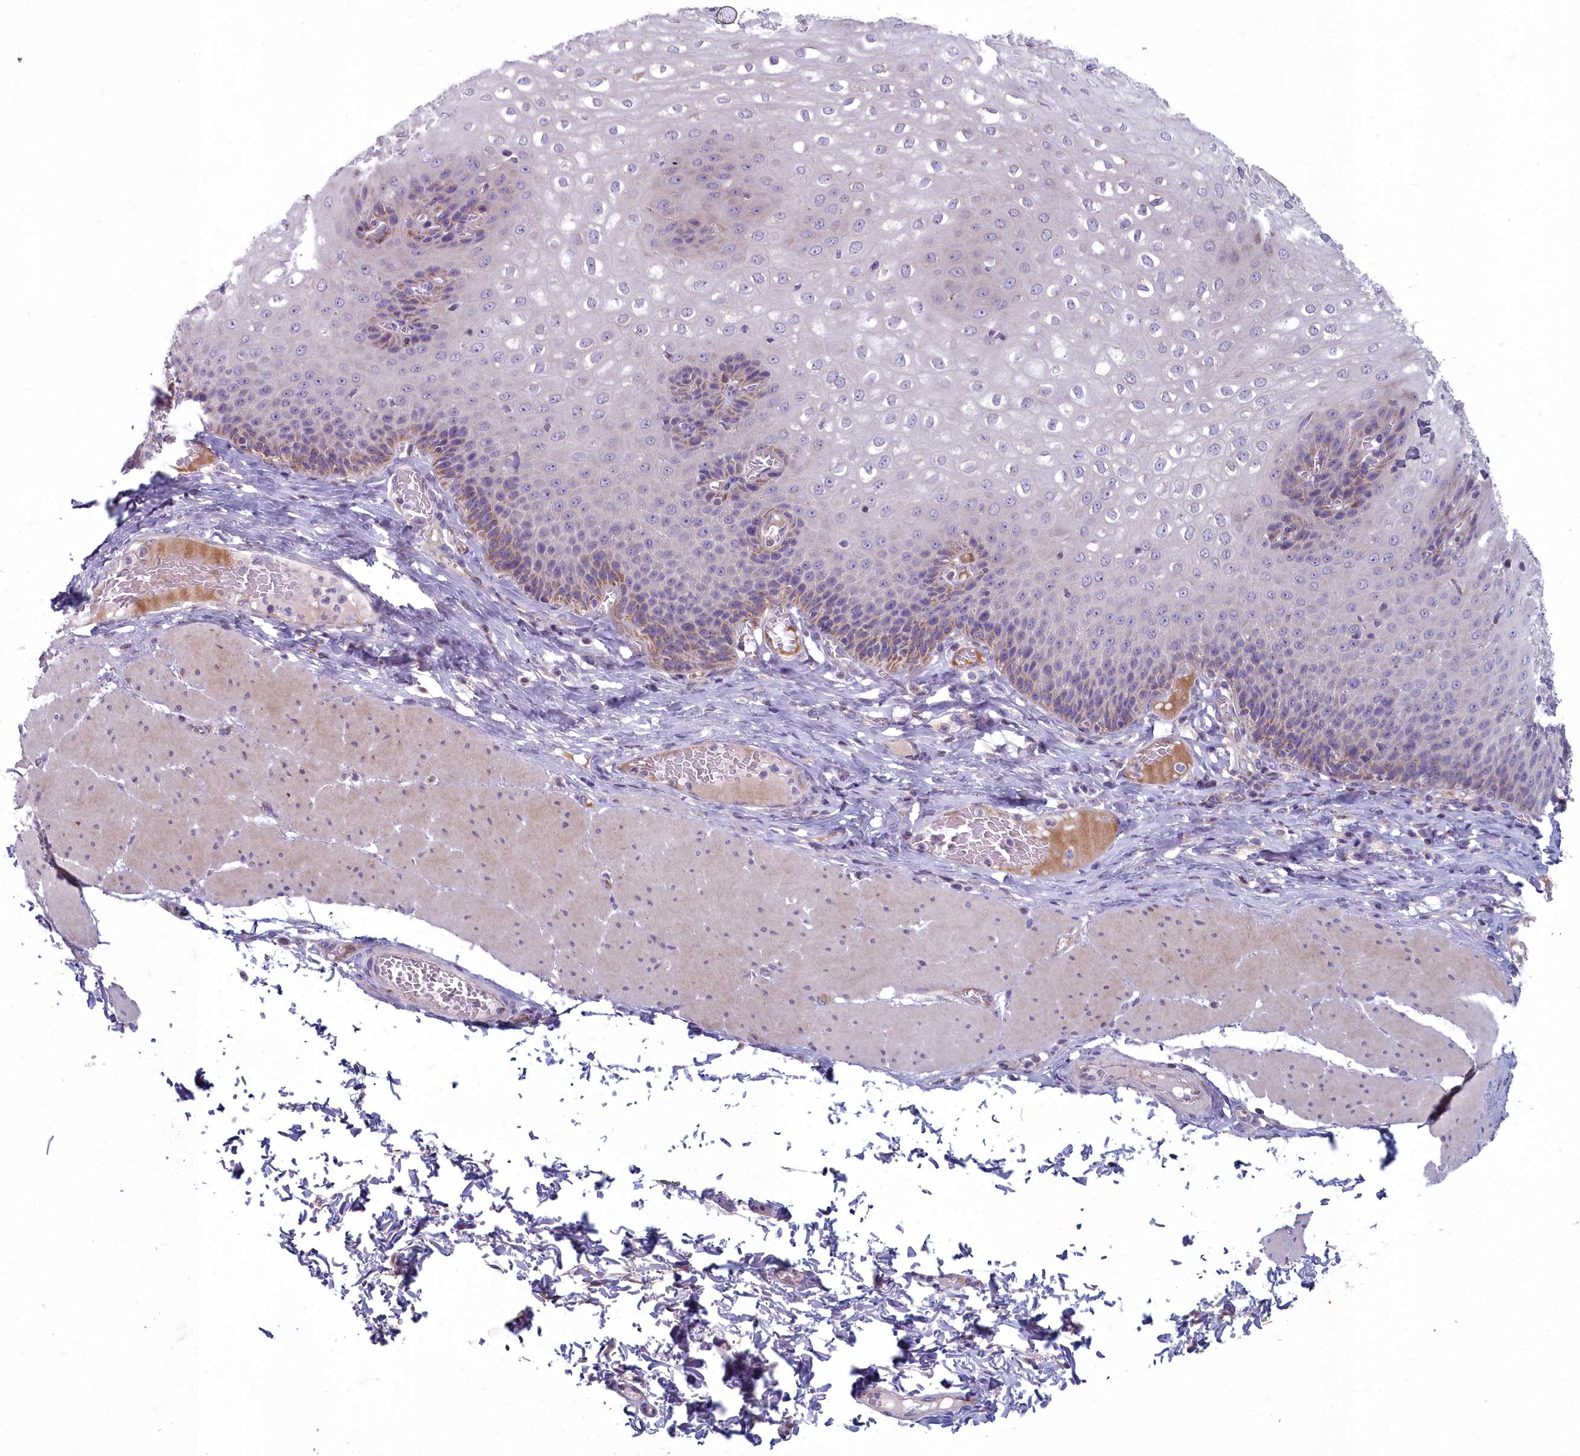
{"staining": {"intensity": "weak", "quantity": "<25%", "location": "cytoplasmic/membranous"}, "tissue": "esophagus", "cell_type": "Squamous epithelial cells", "image_type": "normal", "snomed": [{"axis": "morphology", "description": "Normal tissue, NOS"}, {"axis": "topography", "description": "Esophagus"}], "caption": "Histopathology image shows no significant protein positivity in squamous epithelial cells of unremarkable esophagus. Nuclei are stained in blue.", "gene": "INSYN2A", "patient": {"sex": "male", "age": 60}}